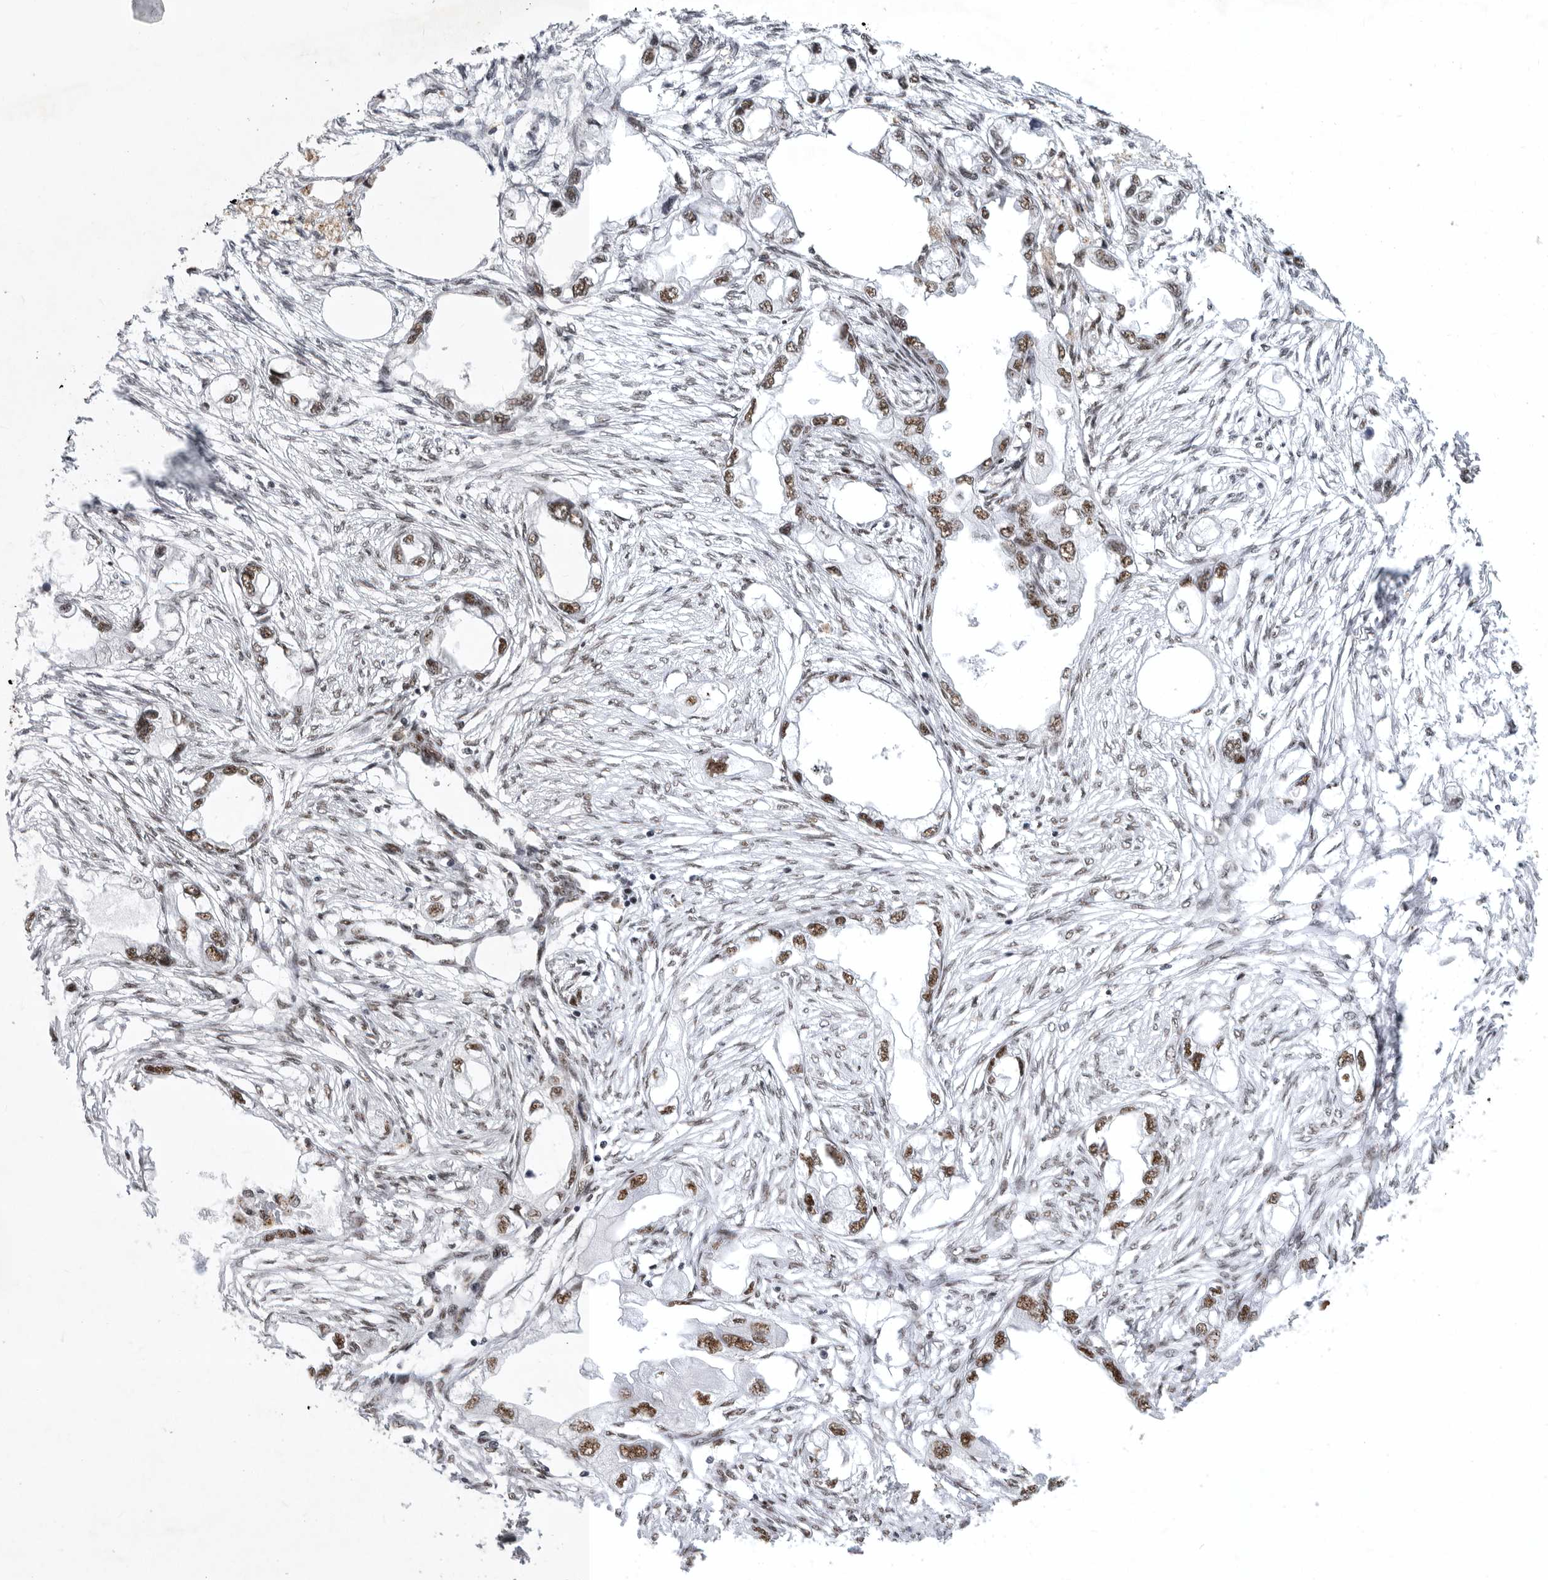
{"staining": {"intensity": "strong", "quantity": ">75%", "location": "nuclear"}, "tissue": "endometrial cancer", "cell_type": "Tumor cells", "image_type": "cancer", "snomed": [{"axis": "morphology", "description": "Adenocarcinoma, NOS"}, {"axis": "morphology", "description": "Adenocarcinoma, metastatic, NOS"}, {"axis": "topography", "description": "Adipose tissue"}, {"axis": "topography", "description": "Endometrium"}], "caption": "There is high levels of strong nuclear staining in tumor cells of endometrial metastatic adenocarcinoma, as demonstrated by immunohistochemical staining (brown color).", "gene": "BCLAF1", "patient": {"sex": "female", "age": 67}}